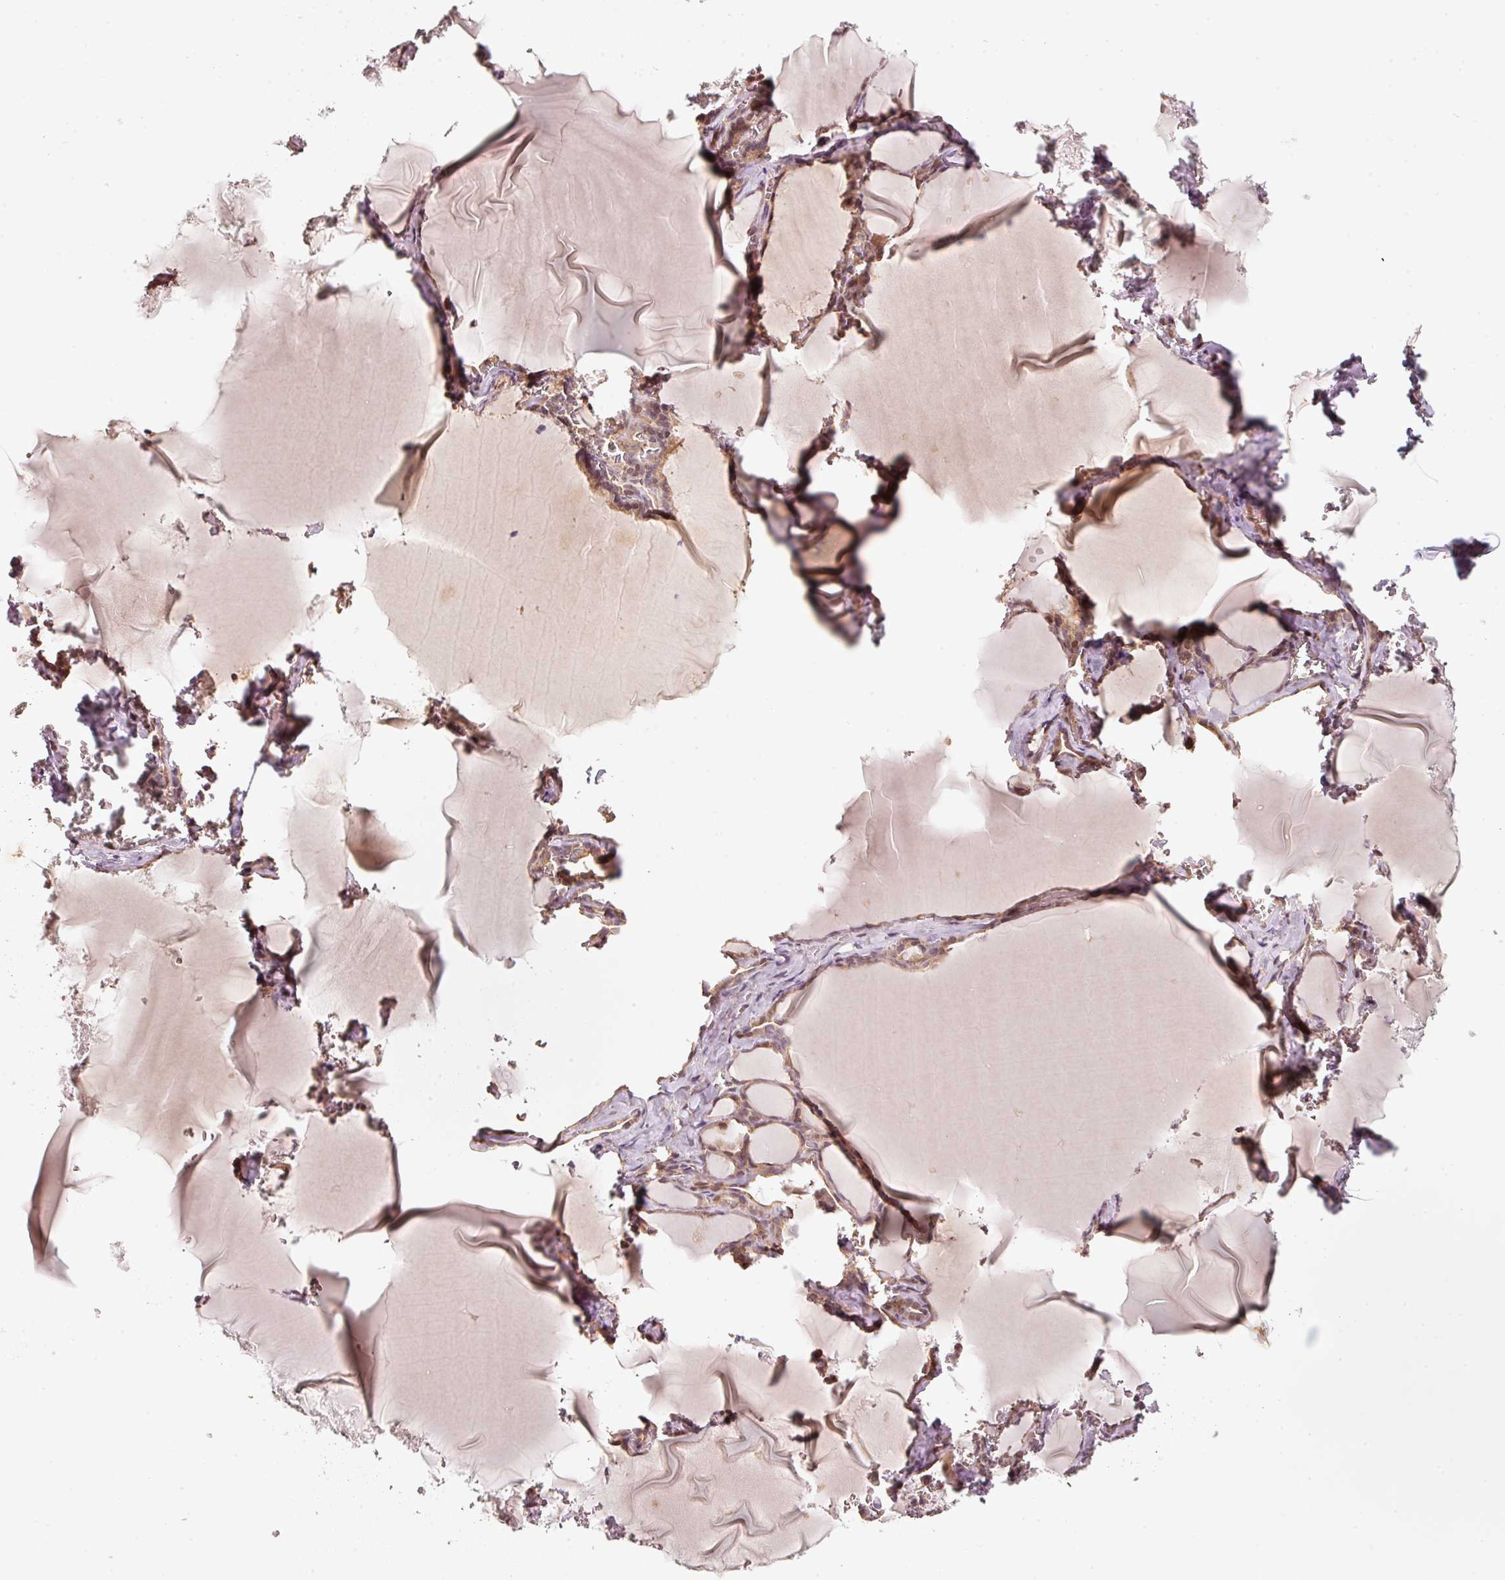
{"staining": {"intensity": "moderate", "quantity": ">75%", "location": "cytoplasmic/membranous,nuclear"}, "tissue": "thyroid gland", "cell_type": "Glandular cells", "image_type": "normal", "snomed": [{"axis": "morphology", "description": "Normal tissue, NOS"}, {"axis": "topography", "description": "Thyroid gland"}], "caption": "High-magnification brightfield microscopy of benign thyroid gland stained with DAB (3,3'-diaminobenzidine) (brown) and counterstained with hematoxylin (blue). glandular cells exhibit moderate cytoplasmic/membranous,nuclear positivity is identified in about>75% of cells. Ihc stains the protein in brown and the nuclei are stained blue.", "gene": "RRAS2", "patient": {"sex": "female", "age": 49}}